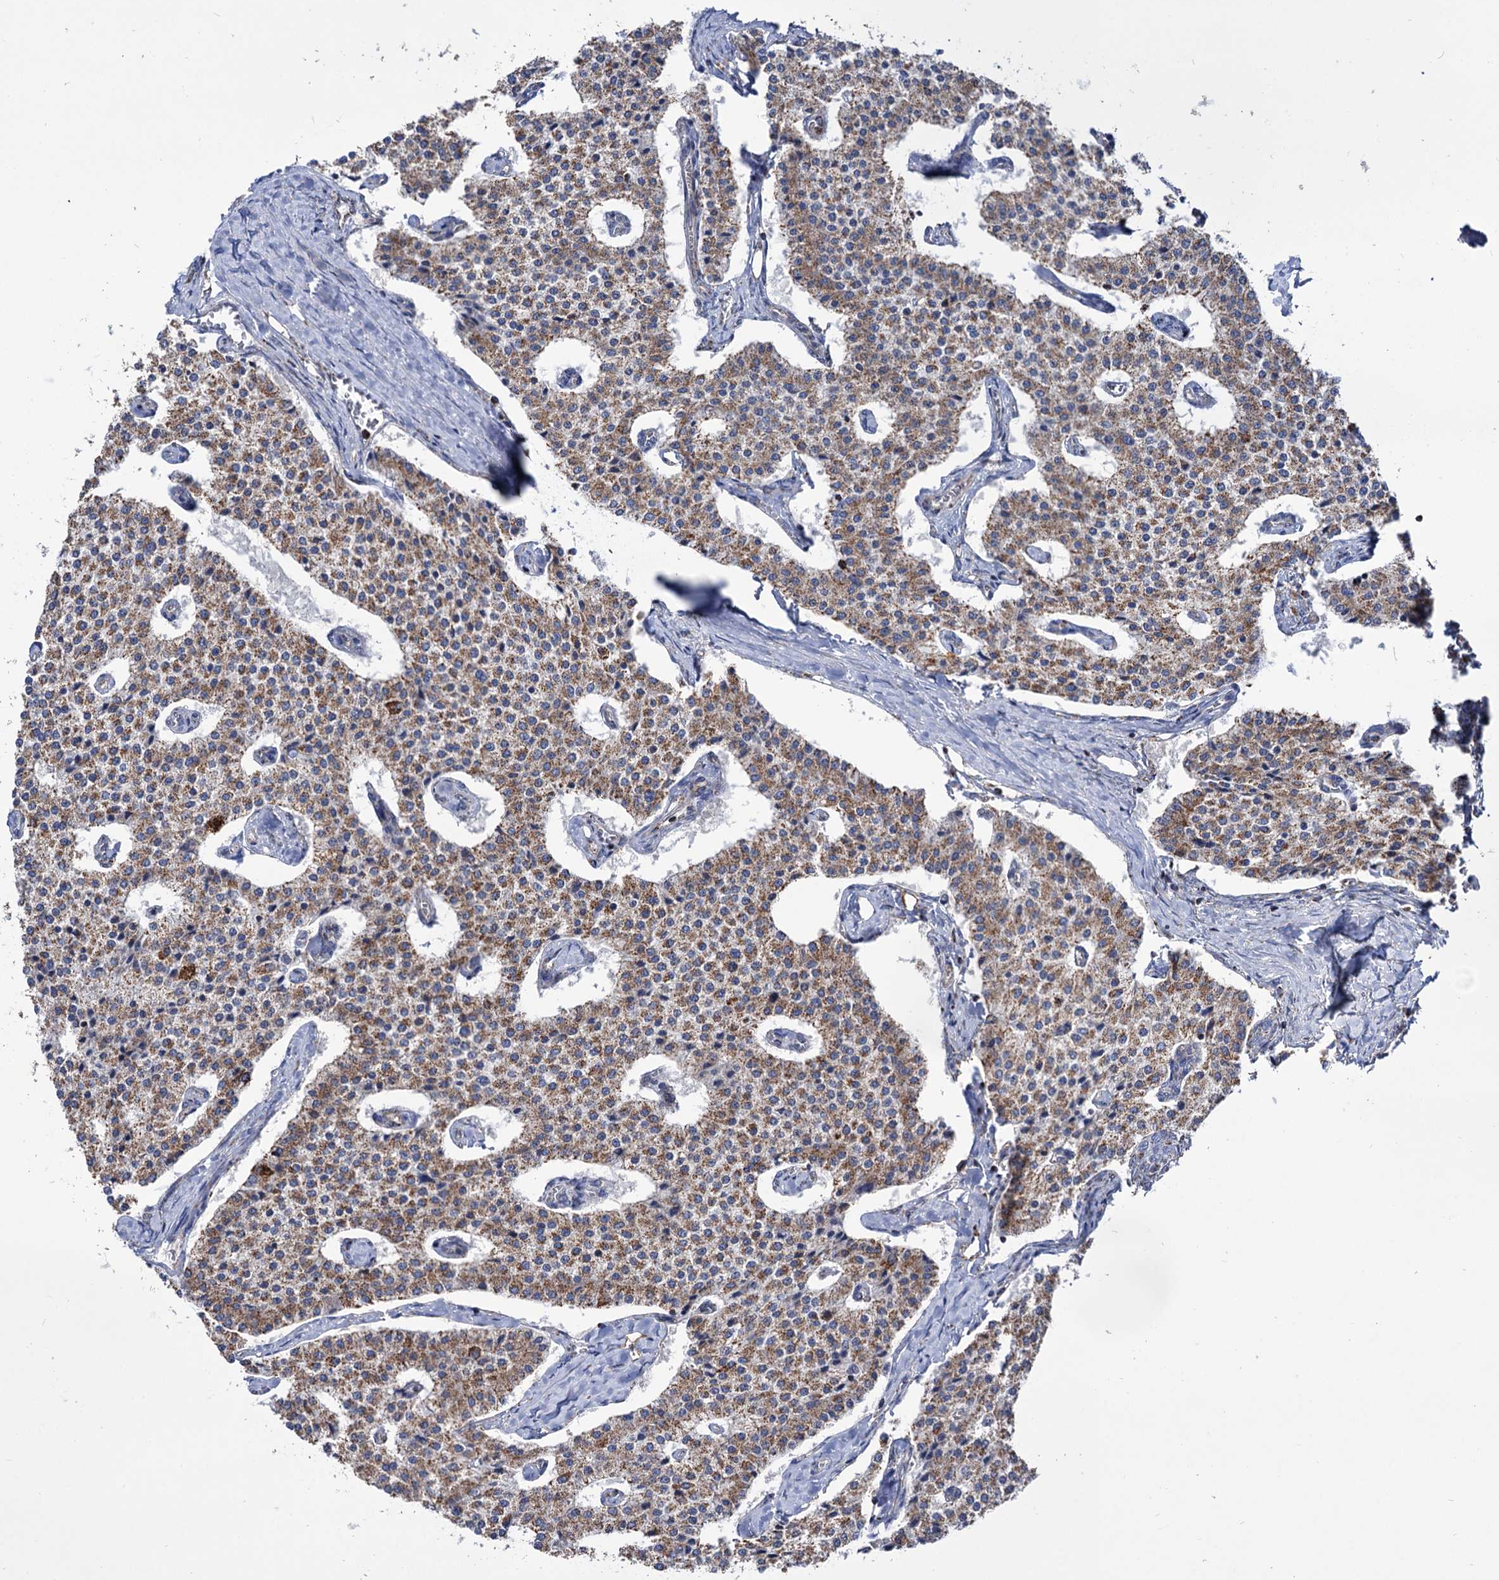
{"staining": {"intensity": "moderate", "quantity": ">75%", "location": "cytoplasmic/membranous"}, "tissue": "carcinoid", "cell_type": "Tumor cells", "image_type": "cancer", "snomed": [{"axis": "morphology", "description": "Carcinoid, malignant, NOS"}, {"axis": "topography", "description": "Colon"}], "caption": "Malignant carcinoid tissue reveals moderate cytoplasmic/membranous positivity in about >75% of tumor cells, visualized by immunohistochemistry.", "gene": "ABHD10", "patient": {"sex": "female", "age": 52}}